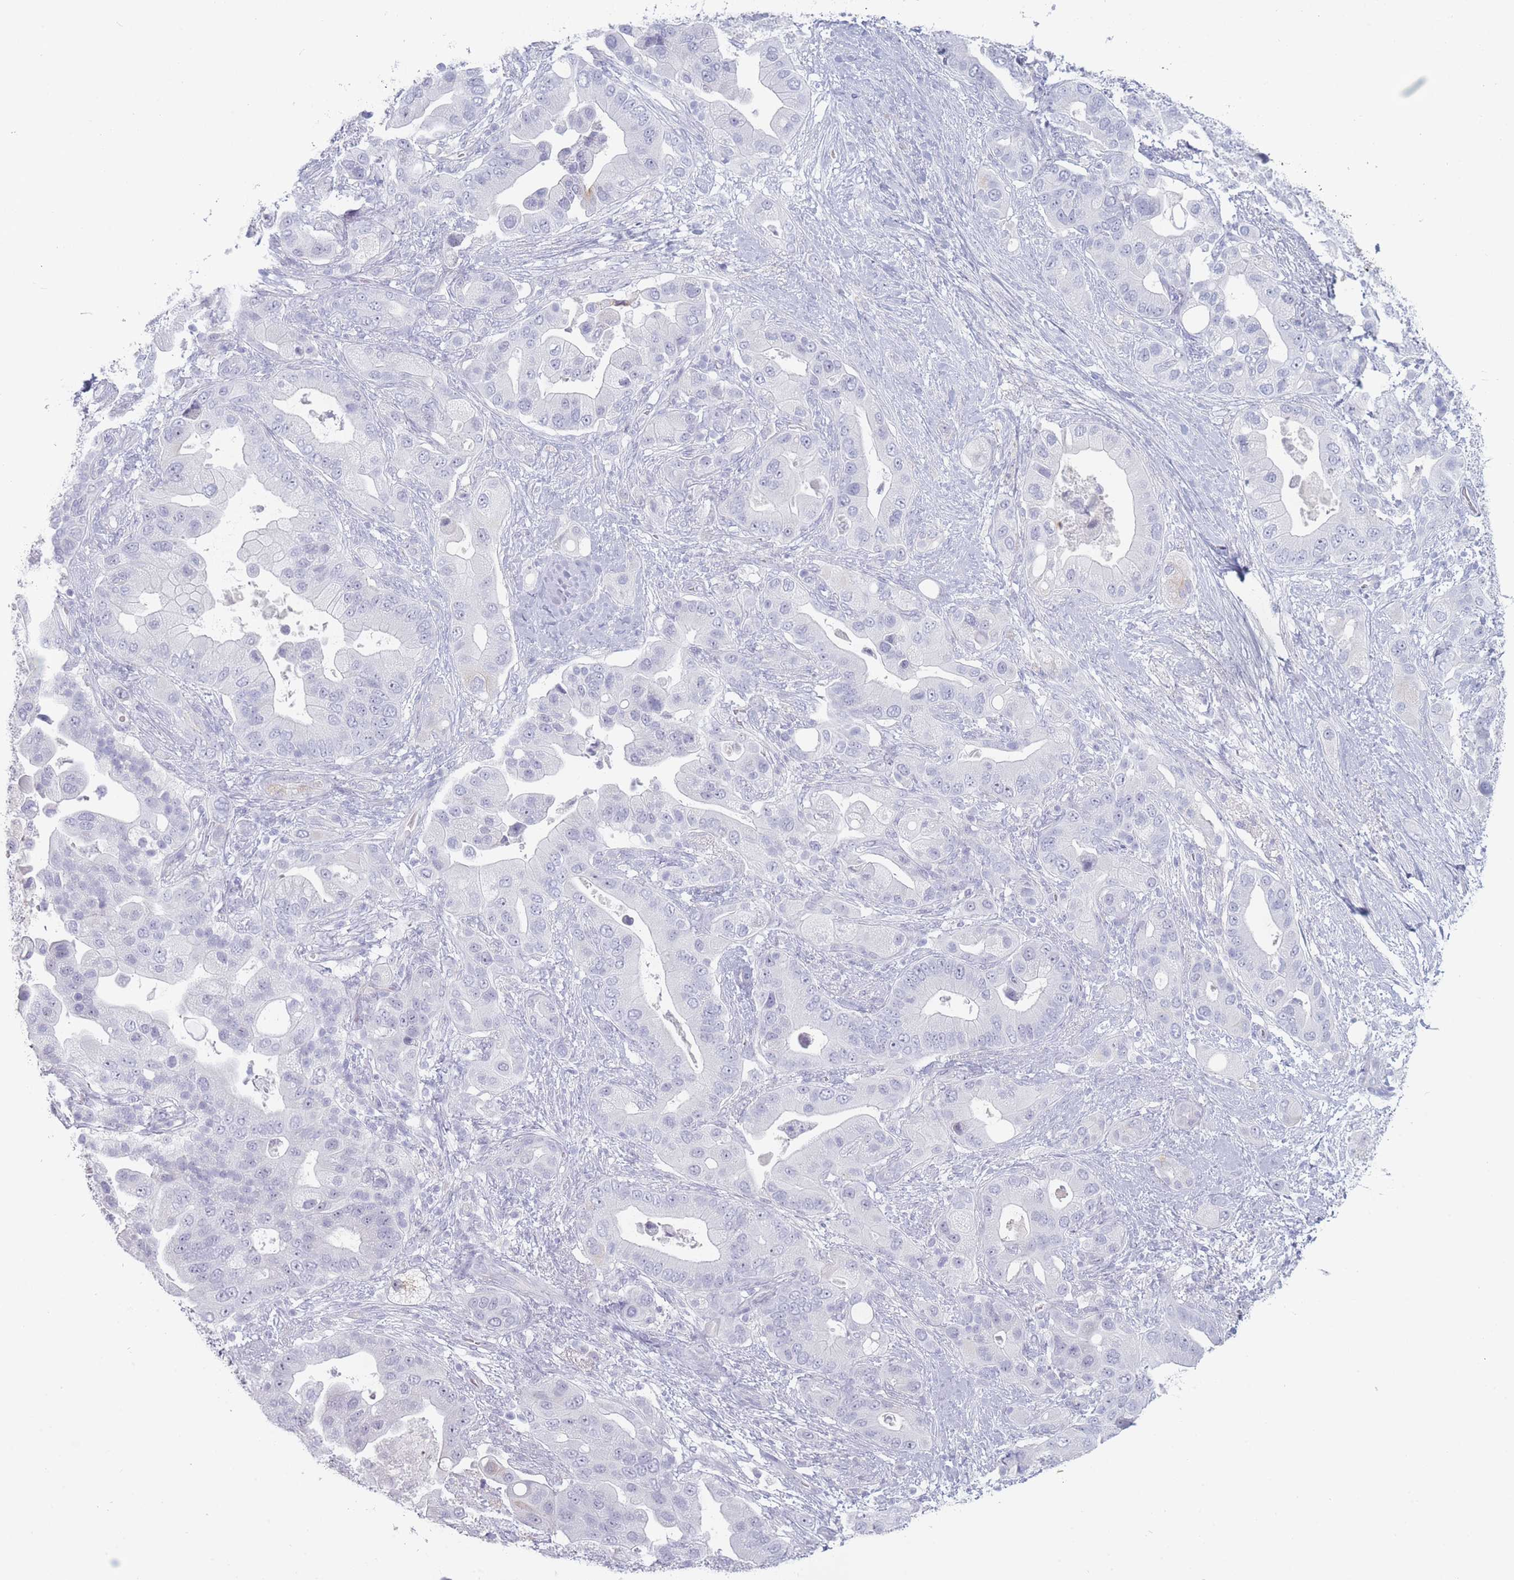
{"staining": {"intensity": "negative", "quantity": "none", "location": "none"}, "tissue": "pancreatic cancer", "cell_type": "Tumor cells", "image_type": "cancer", "snomed": [{"axis": "morphology", "description": "Adenocarcinoma, NOS"}, {"axis": "topography", "description": "Pancreas"}], "caption": "Human pancreatic adenocarcinoma stained for a protein using immunohistochemistry (IHC) displays no positivity in tumor cells.", "gene": "ROS1", "patient": {"sex": "male", "age": 57}}